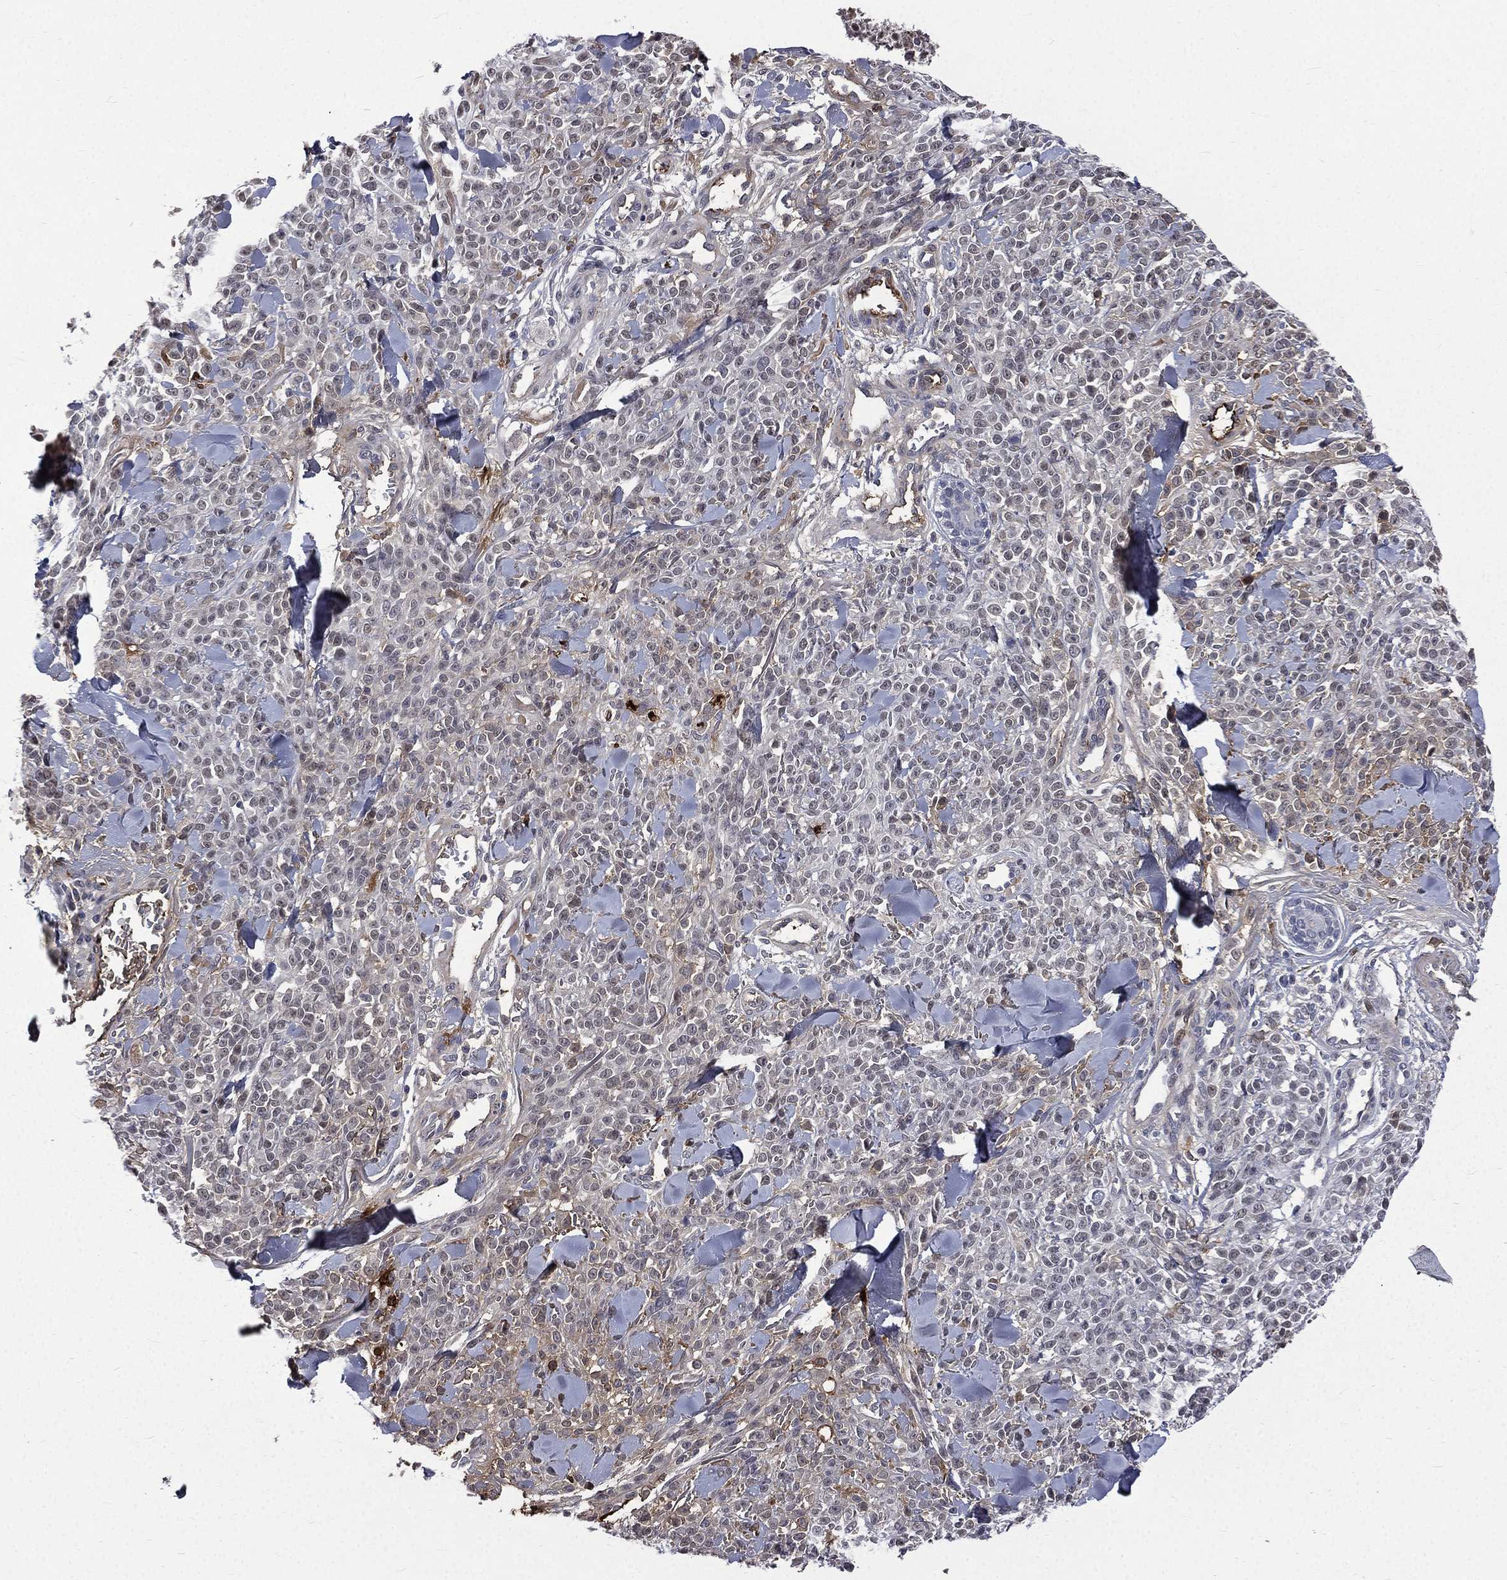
{"staining": {"intensity": "negative", "quantity": "none", "location": "none"}, "tissue": "melanoma", "cell_type": "Tumor cells", "image_type": "cancer", "snomed": [{"axis": "morphology", "description": "Malignant melanoma, NOS"}, {"axis": "topography", "description": "Skin"}, {"axis": "topography", "description": "Skin of trunk"}], "caption": "The image exhibits no staining of tumor cells in melanoma.", "gene": "FGG", "patient": {"sex": "male", "age": 74}}